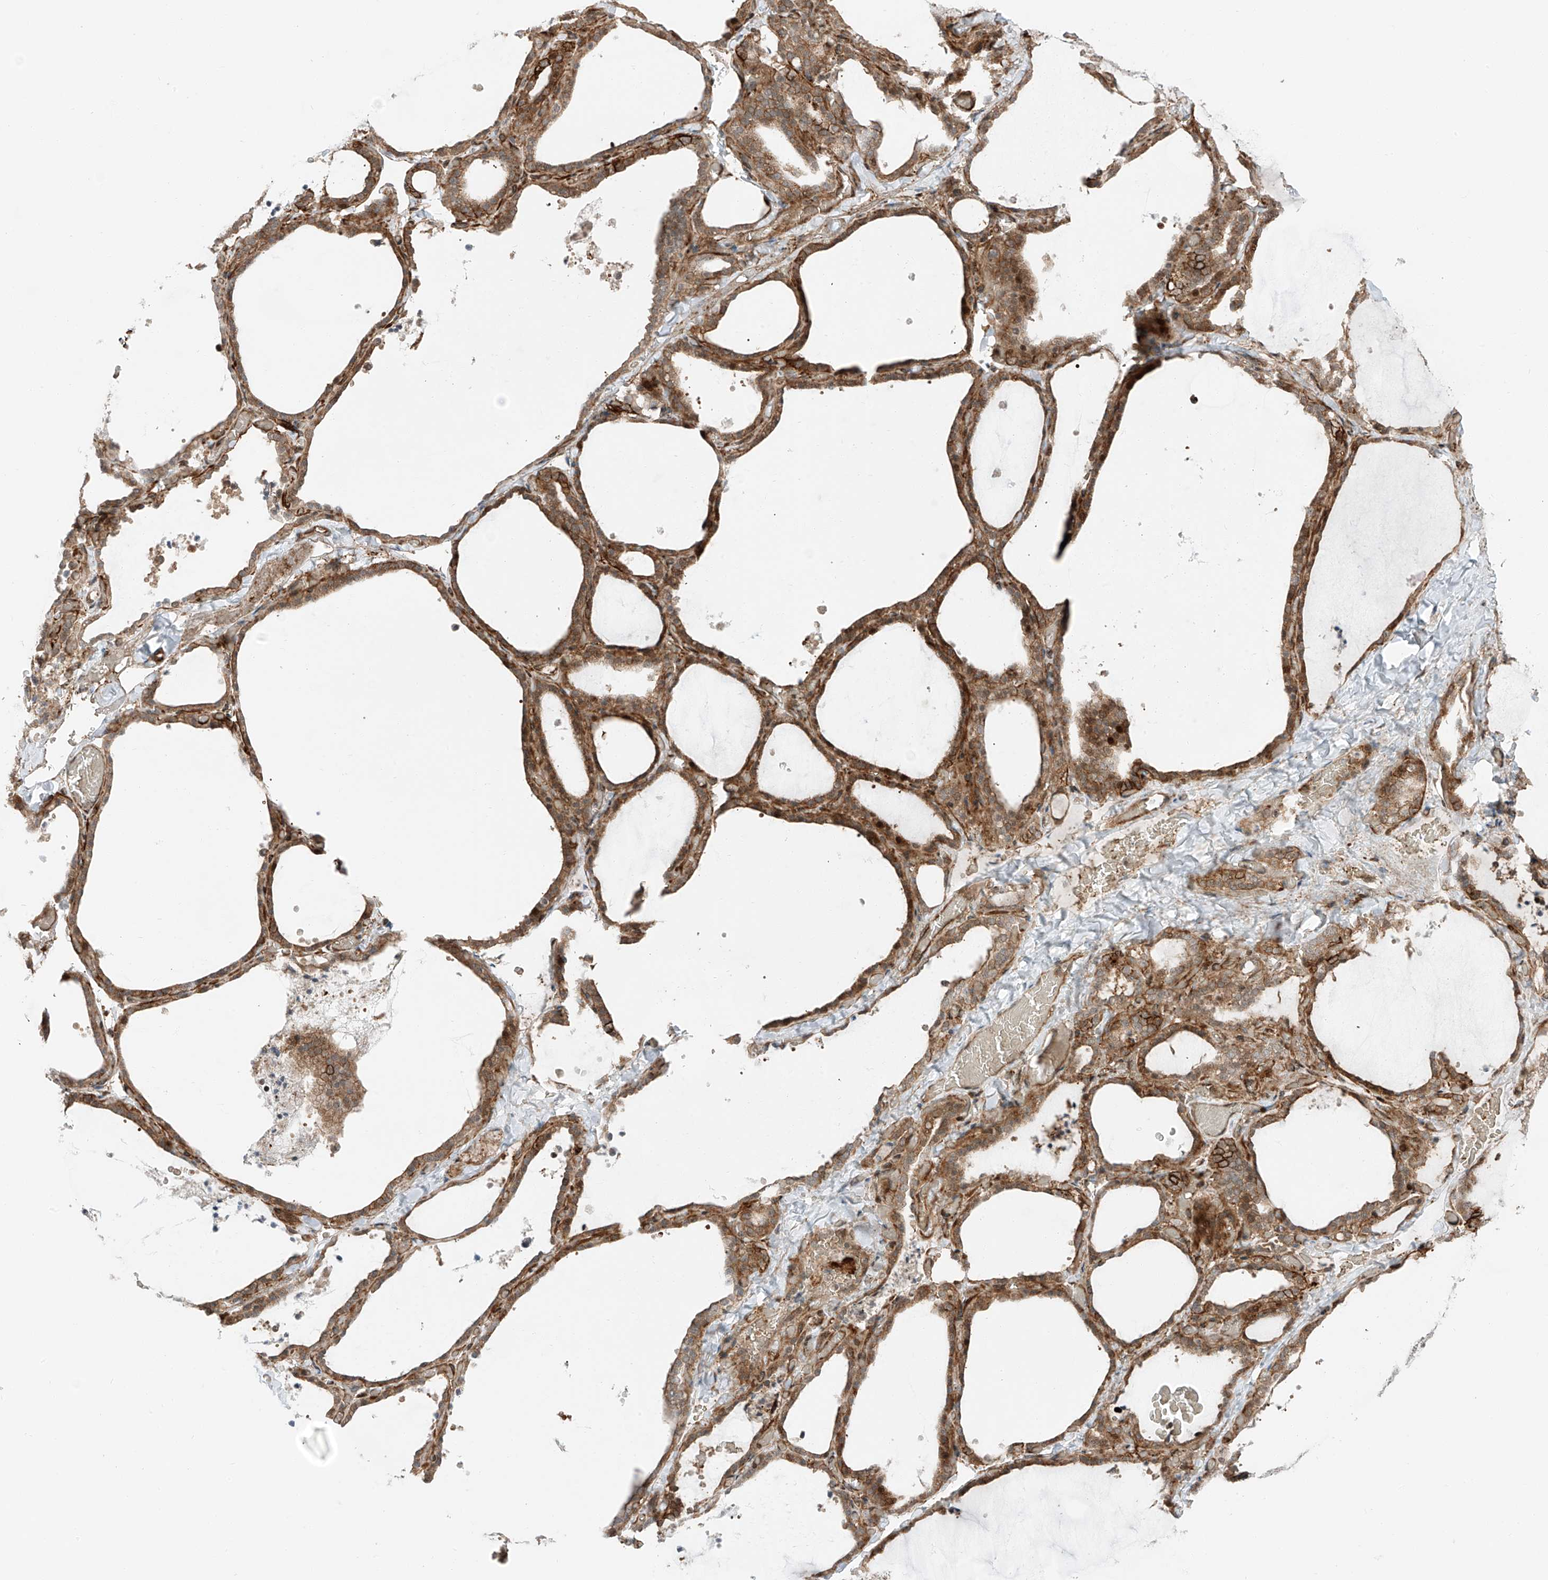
{"staining": {"intensity": "moderate", "quantity": ">75%", "location": "cytoplasmic/membranous,nuclear"}, "tissue": "thyroid gland", "cell_type": "Glandular cells", "image_type": "normal", "snomed": [{"axis": "morphology", "description": "Normal tissue, NOS"}, {"axis": "topography", "description": "Thyroid gland"}], "caption": "Immunohistochemistry histopathology image of benign thyroid gland: thyroid gland stained using immunohistochemistry (IHC) shows medium levels of moderate protein expression localized specifically in the cytoplasmic/membranous,nuclear of glandular cells, appearing as a cytoplasmic/membranous,nuclear brown color.", "gene": "USP48", "patient": {"sex": "female", "age": 22}}